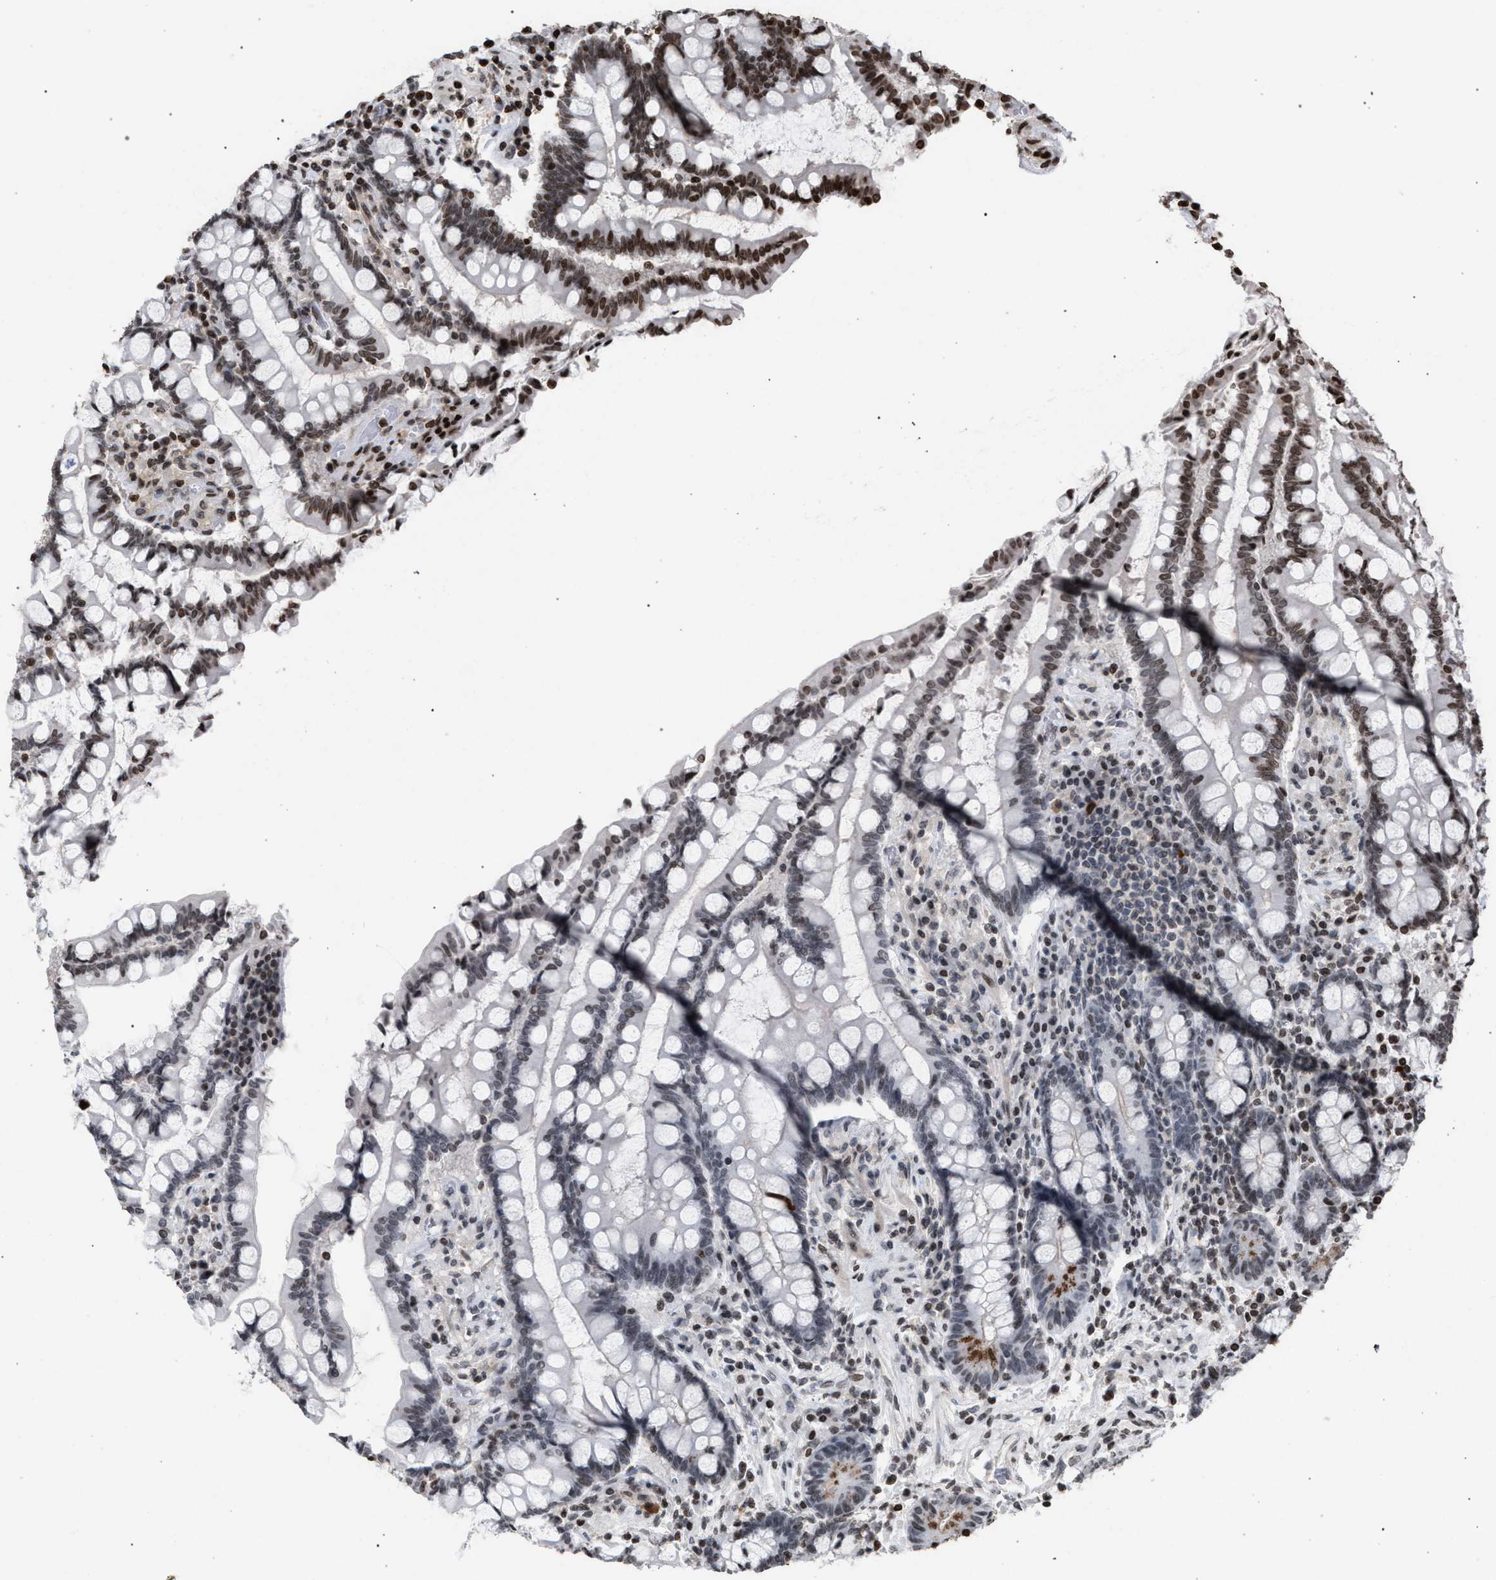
{"staining": {"intensity": "weak", "quantity": ">75%", "location": "nuclear"}, "tissue": "colon", "cell_type": "Endothelial cells", "image_type": "normal", "snomed": [{"axis": "morphology", "description": "Normal tissue, NOS"}, {"axis": "topography", "description": "Colon"}], "caption": "Immunohistochemical staining of normal human colon reveals >75% levels of weak nuclear protein staining in about >75% of endothelial cells.", "gene": "FOXD3", "patient": {"sex": "male", "age": 73}}